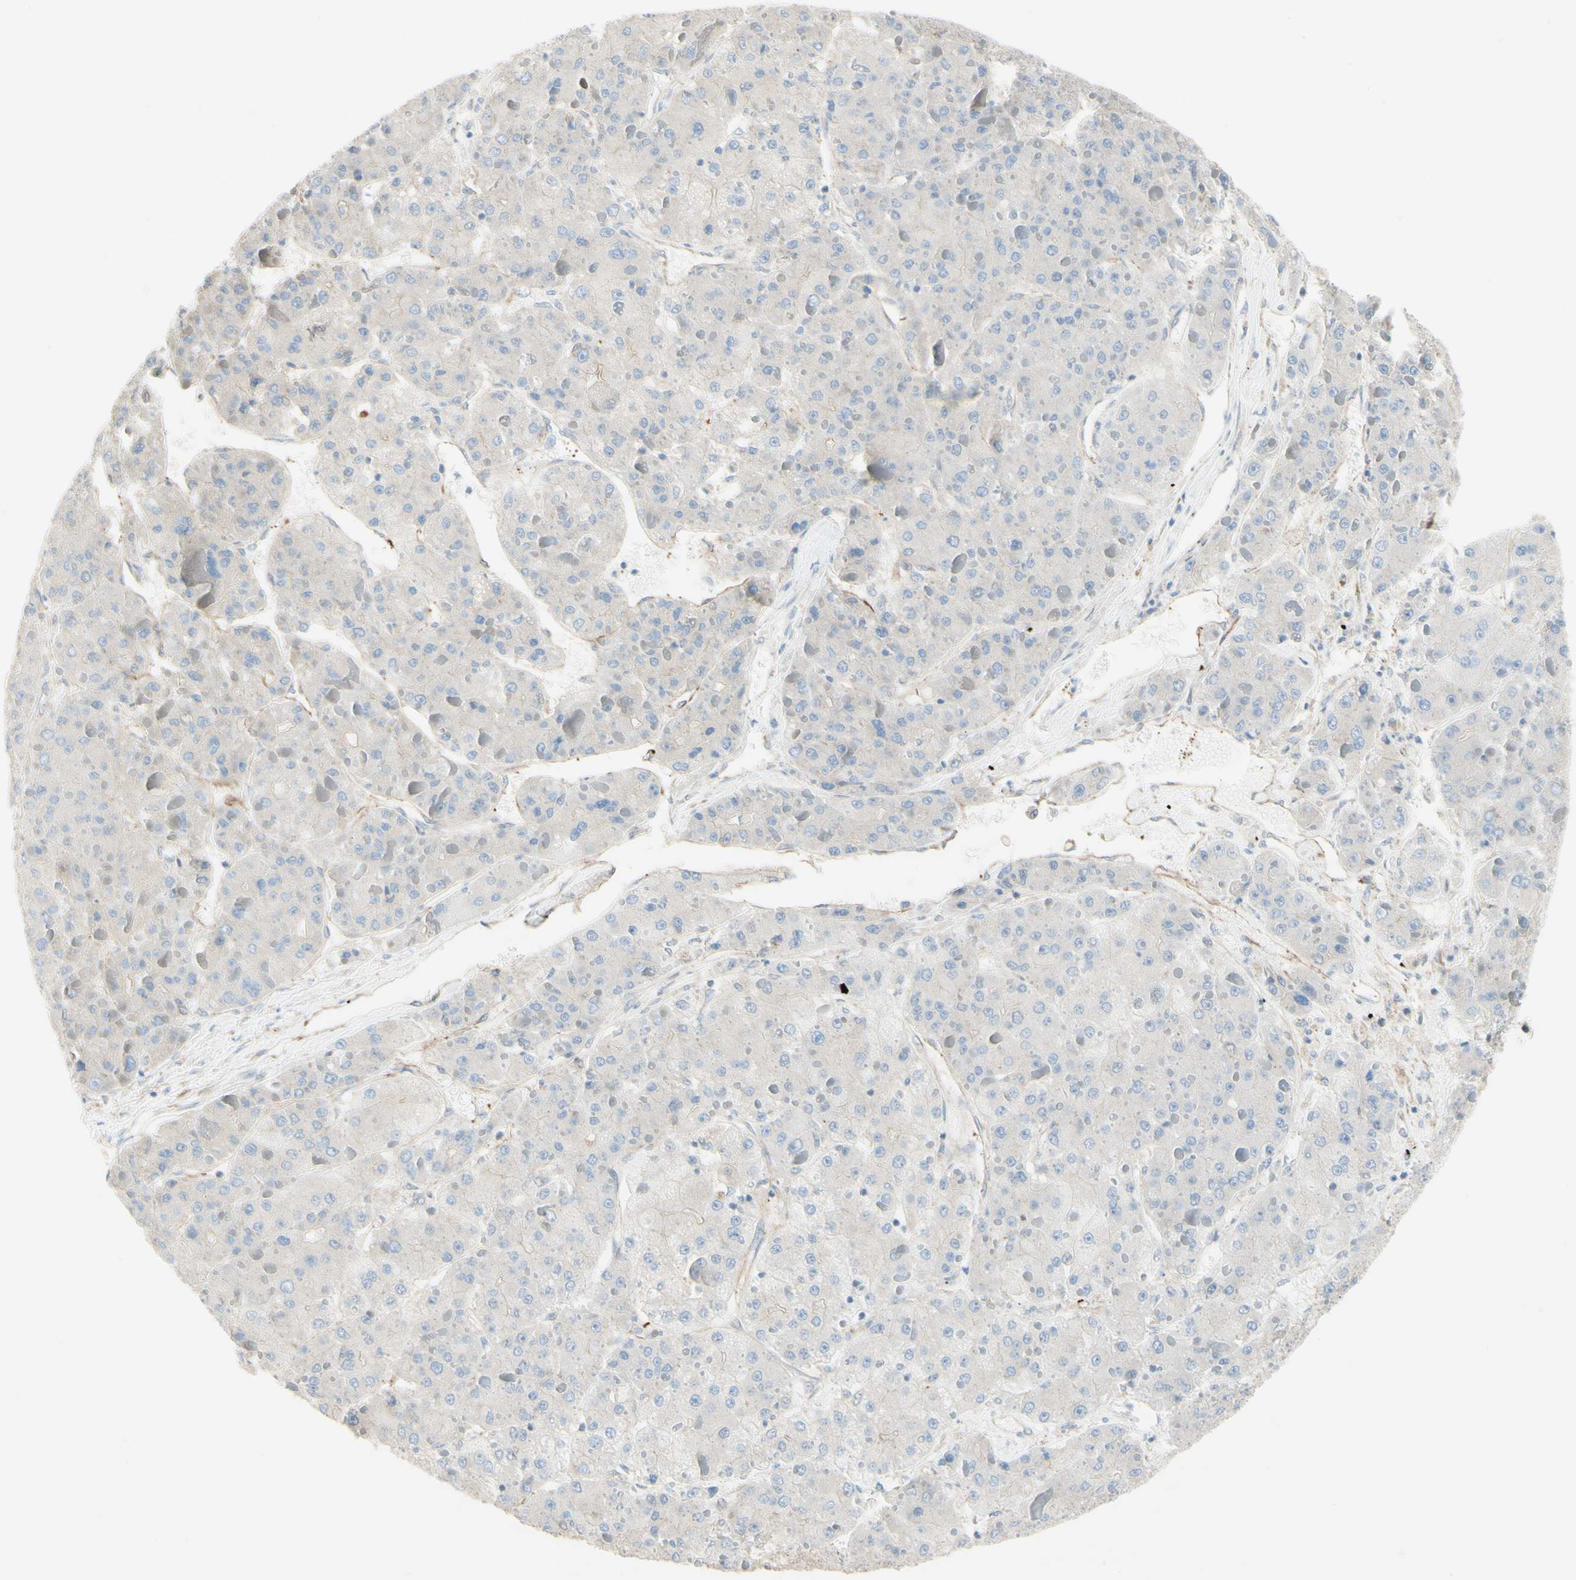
{"staining": {"intensity": "negative", "quantity": "none", "location": "none"}, "tissue": "liver cancer", "cell_type": "Tumor cells", "image_type": "cancer", "snomed": [{"axis": "morphology", "description": "Carcinoma, Hepatocellular, NOS"}, {"axis": "topography", "description": "Liver"}], "caption": "This is an immunohistochemistry image of liver cancer (hepatocellular carcinoma). There is no staining in tumor cells.", "gene": "ENDOD1", "patient": {"sex": "female", "age": 73}}